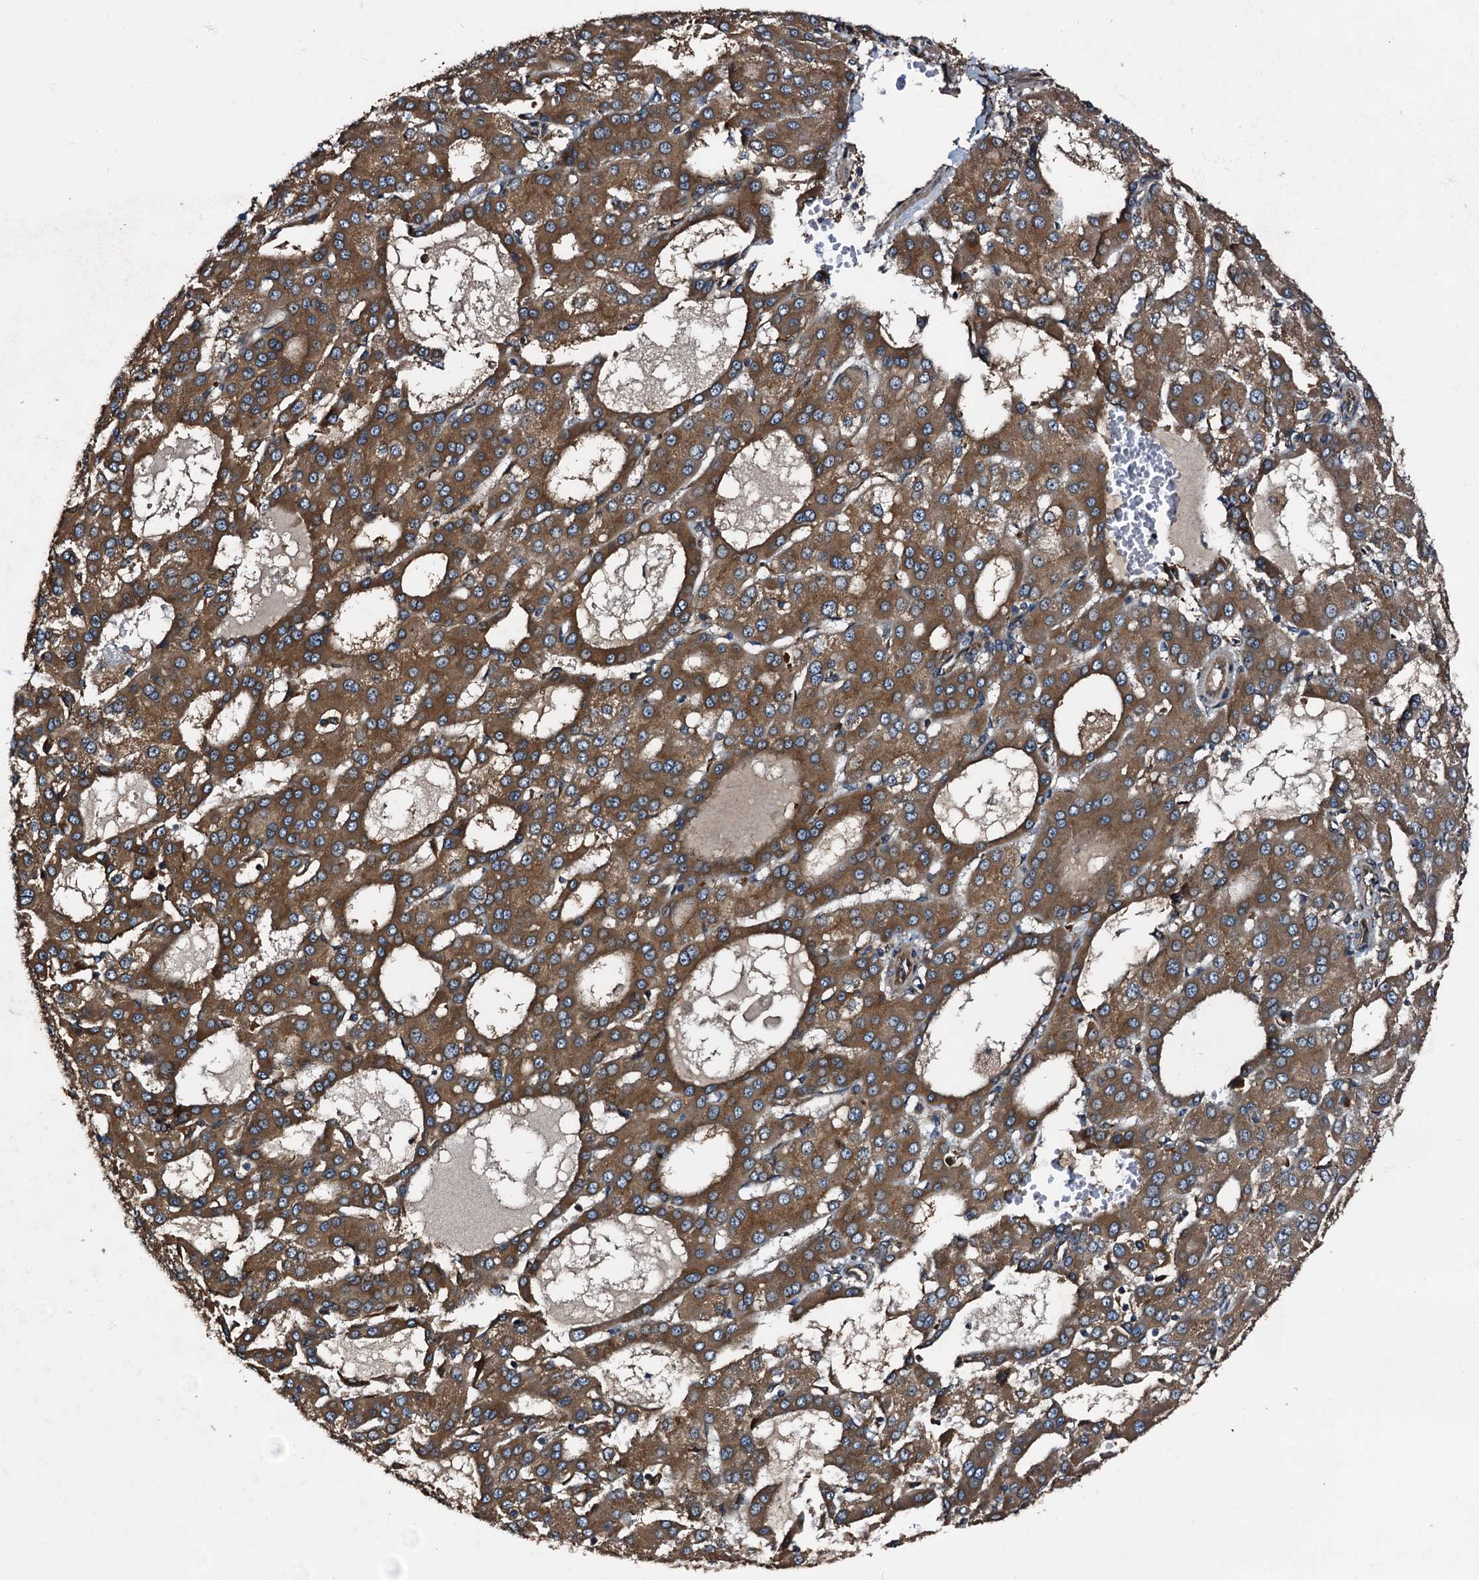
{"staining": {"intensity": "strong", "quantity": ">75%", "location": "cytoplasmic/membranous"}, "tissue": "liver cancer", "cell_type": "Tumor cells", "image_type": "cancer", "snomed": [{"axis": "morphology", "description": "Carcinoma, Hepatocellular, NOS"}, {"axis": "topography", "description": "Liver"}], "caption": "DAB immunohistochemical staining of human liver hepatocellular carcinoma shows strong cytoplasmic/membranous protein staining in approximately >75% of tumor cells.", "gene": "PEX5", "patient": {"sex": "male", "age": 47}}